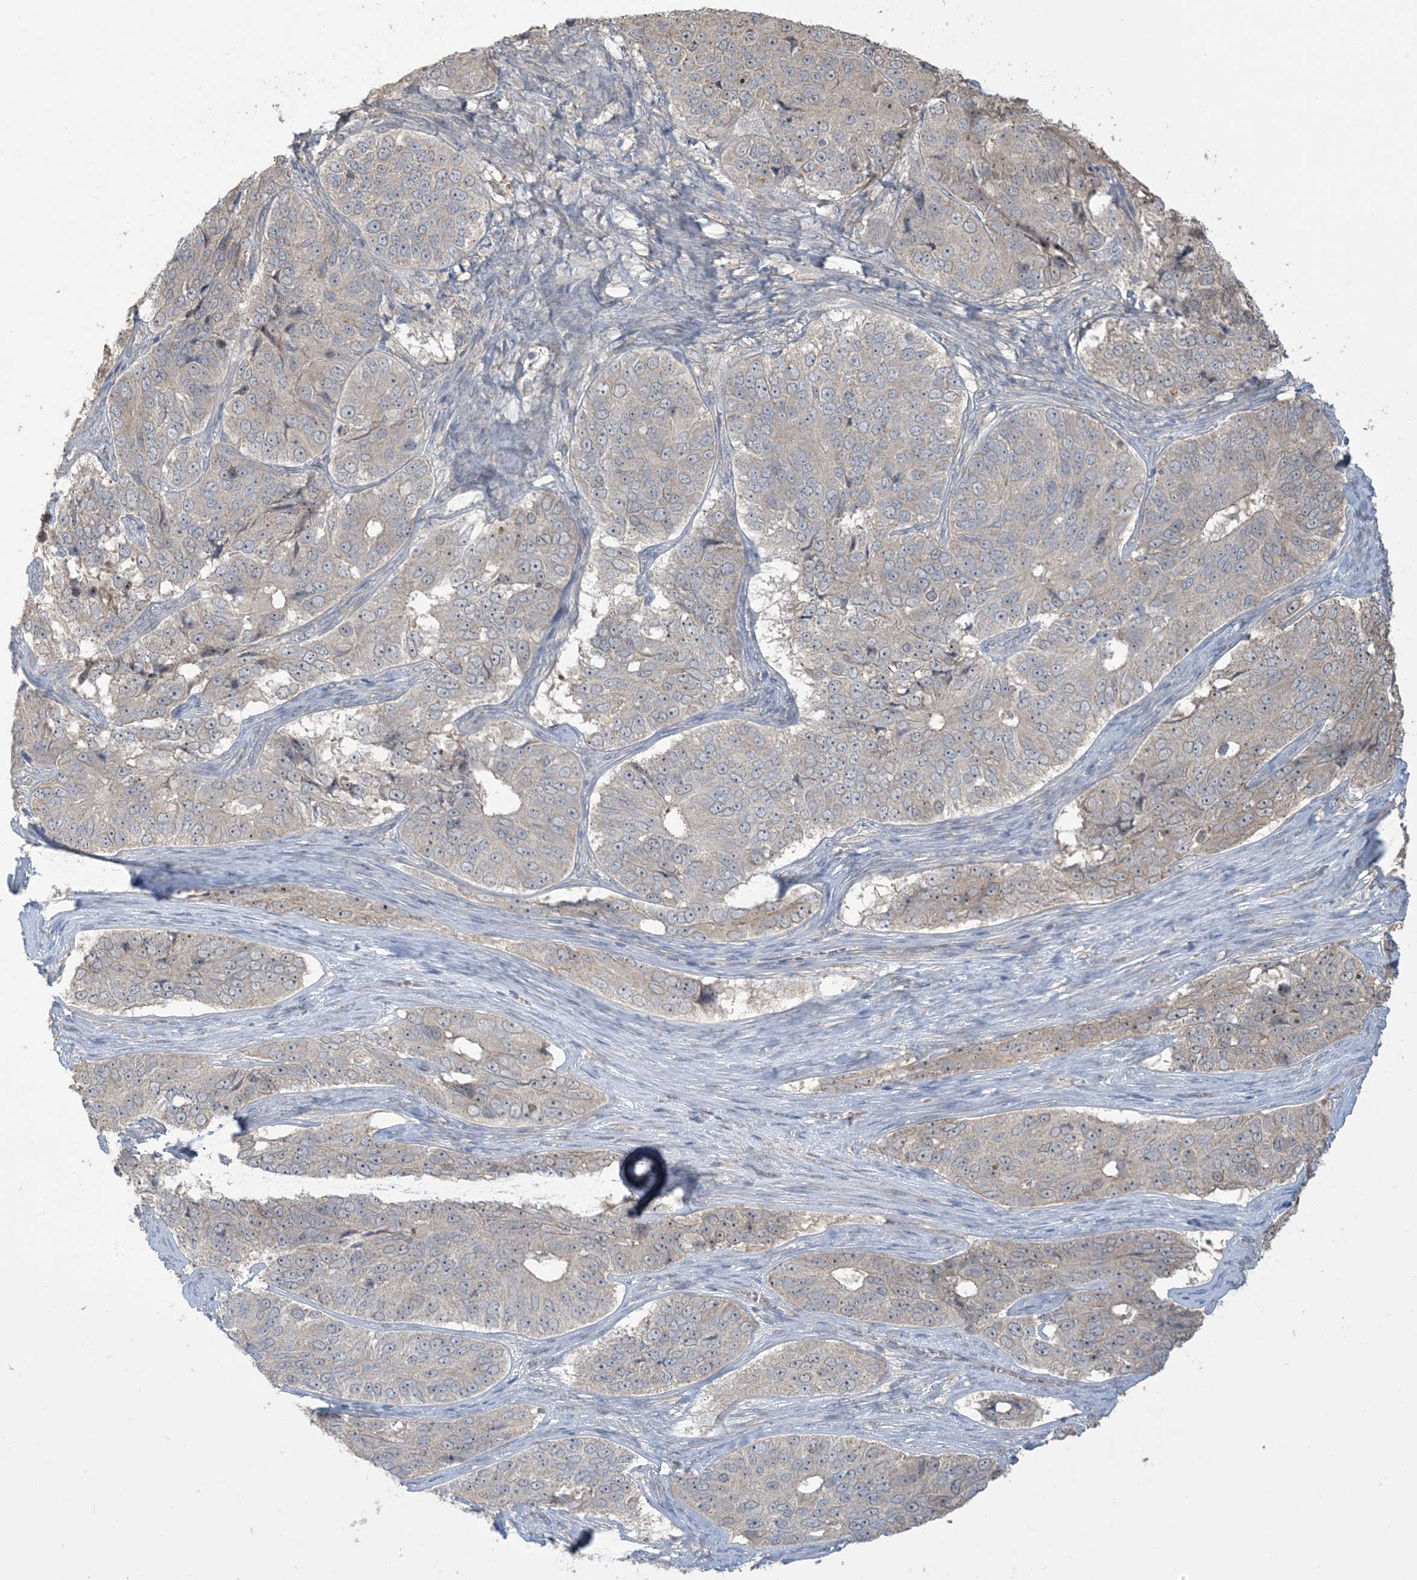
{"staining": {"intensity": "negative", "quantity": "none", "location": "none"}, "tissue": "ovarian cancer", "cell_type": "Tumor cells", "image_type": "cancer", "snomed": [{"axis": "morphology", "description": "Carcinoma, endometroid"}, {"axis": "topography", "description": "Ovary"}], "caption": "This micrograph is of endometroid carcinoma (ovarian) stained with immunohistochemistry to label a protein in brown with the nuclei are counter-stained blue. There is no positivity in tumor cells.", "gene": "KLHL18", "patient": {"sex": "female", "age": 51}}